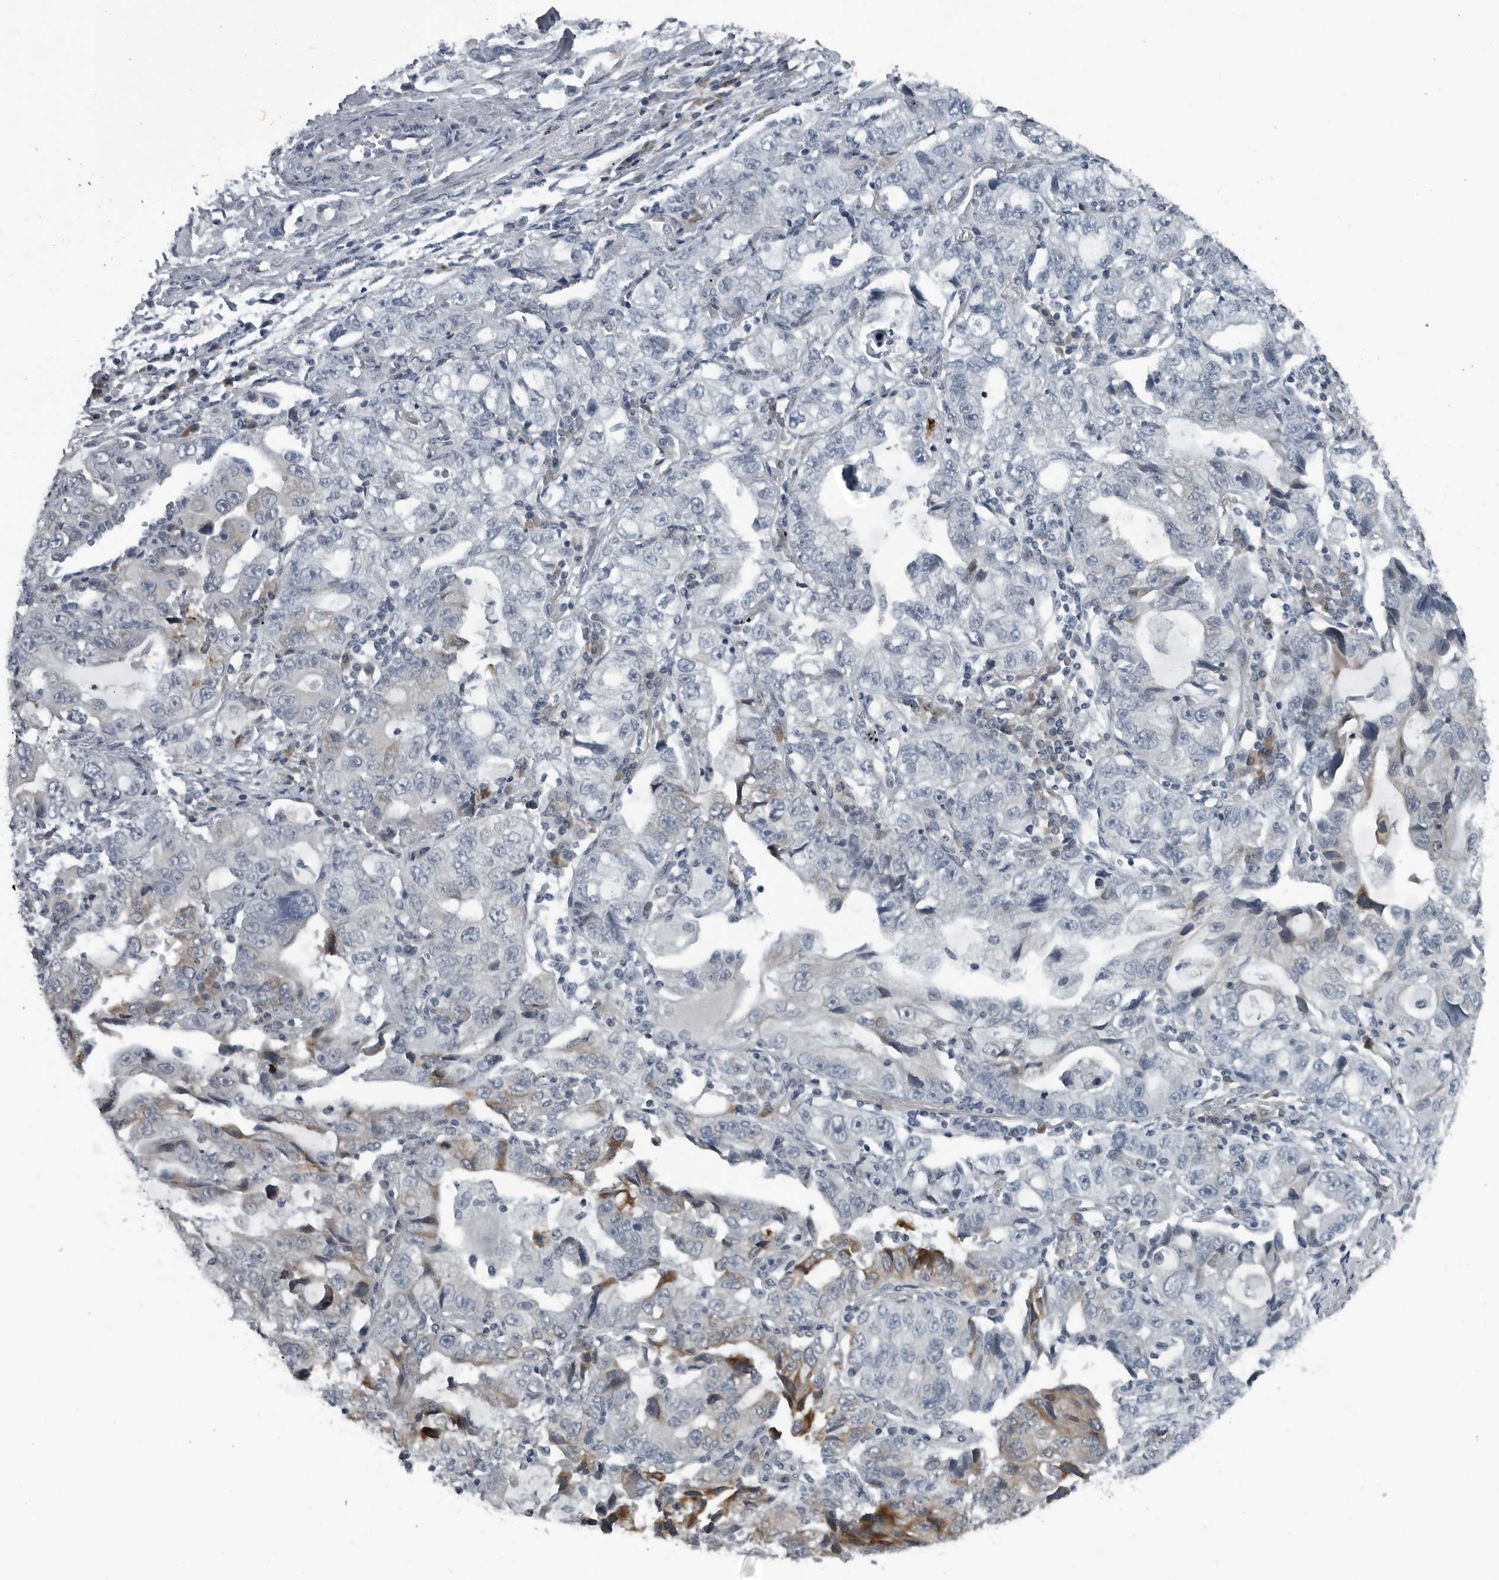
{"staining": {"intensity": "negative", "quantity": "none", "location": "none"}, "tissue": "lung cancer", "cell_type": "Tumor cells", "image_type": "cancer", "snomed": [{"axis": "morphology", "description": "Adenocarcinoma, NOS"}, {"axis": "topography", "description": "Lung"}], "caption": "Tumor cells are negative for brown protein staining in lung adenocarcinoma.", "gene": "DNAAF11", "patient": {"sex": "female", "age": 51}}